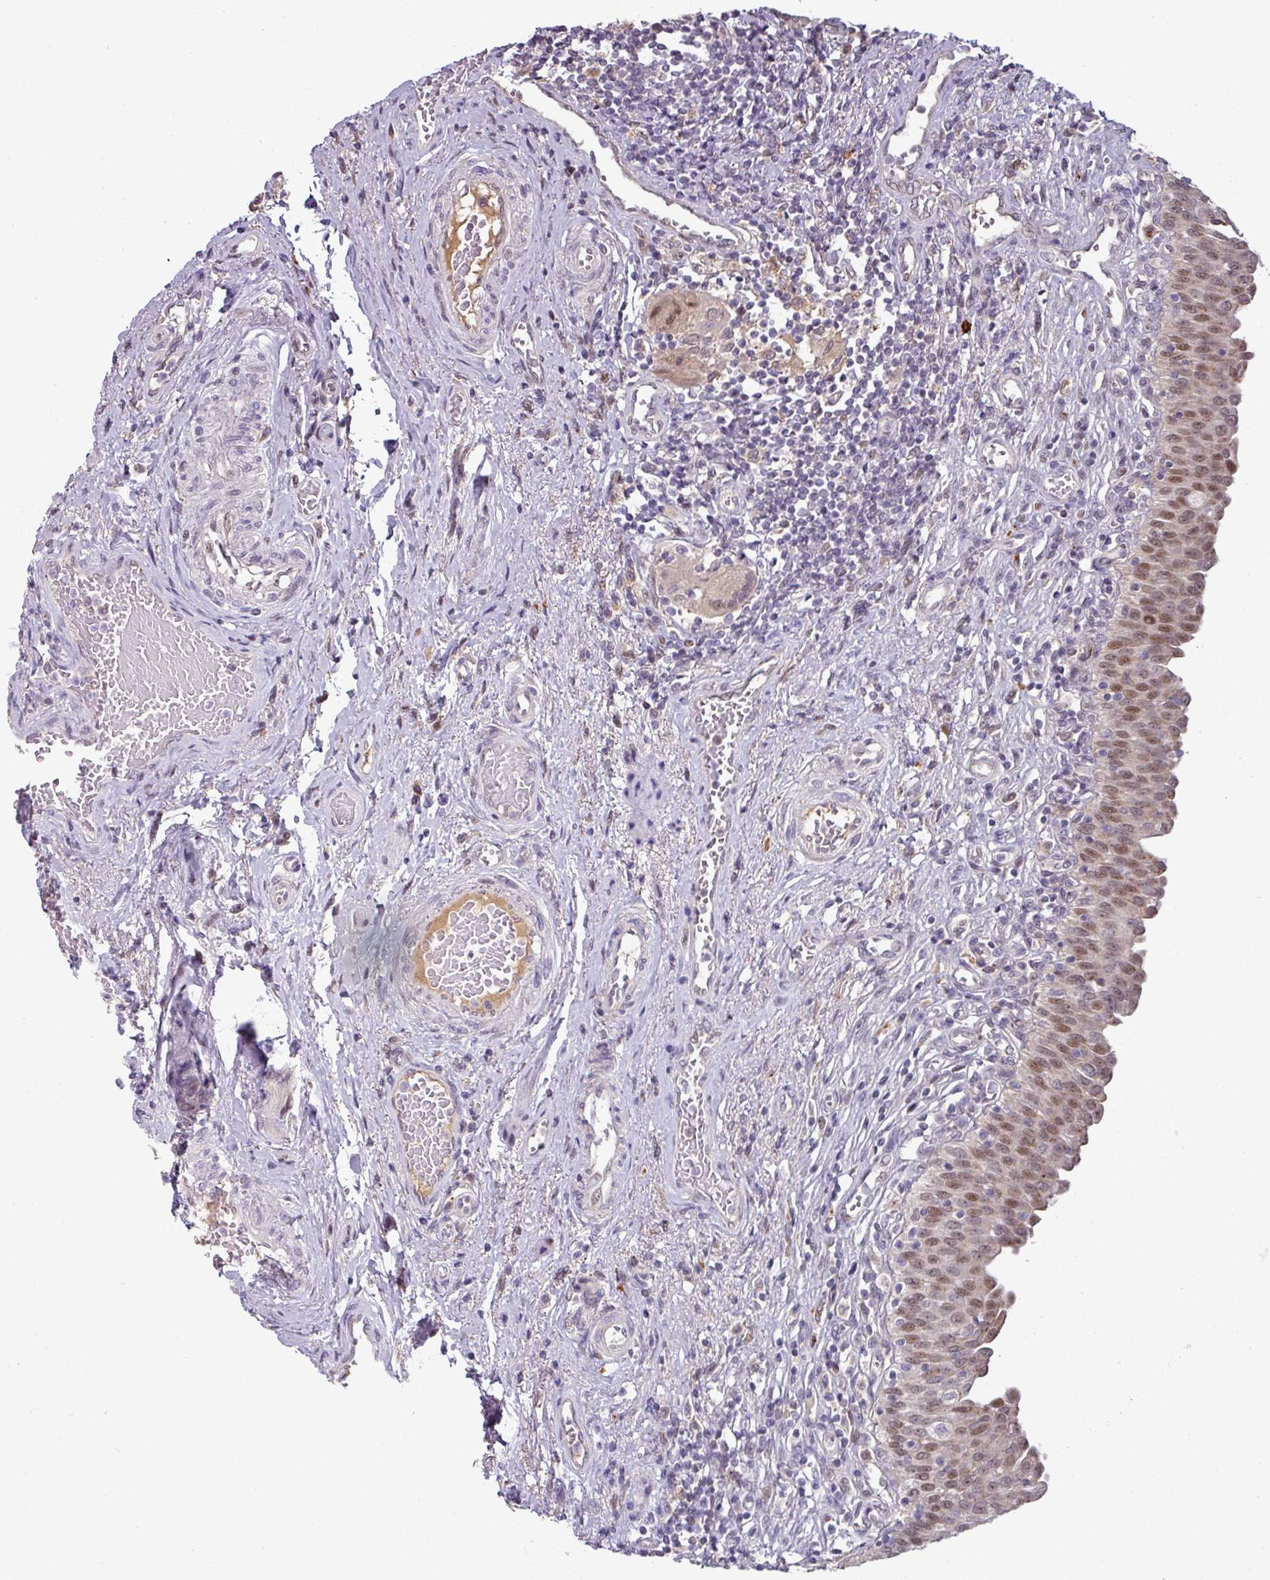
{"staining": {"intensity": "moderate", "quantity": ">75%", "location": "nuclear"}, "tissue": "urinary bladder", "cell_type": "Urothelial cells", "image_type": "normal", "snomed": [{"axis": "morphology", "description": "Normal tissue, NOS"}, {"axis": "topography", "description": "Urinary bladder"}], "caption": "Immunohistochemistry (IHC) (DAB) staining of benign human urinary bladder shows moderate nuclear protein expression in about >75% of urothelial cells. (DAB IHC with brightfield microscopy, high magnification).", "gene": "SWSAP1", "patient": {"sex": "male", "age": 71}}